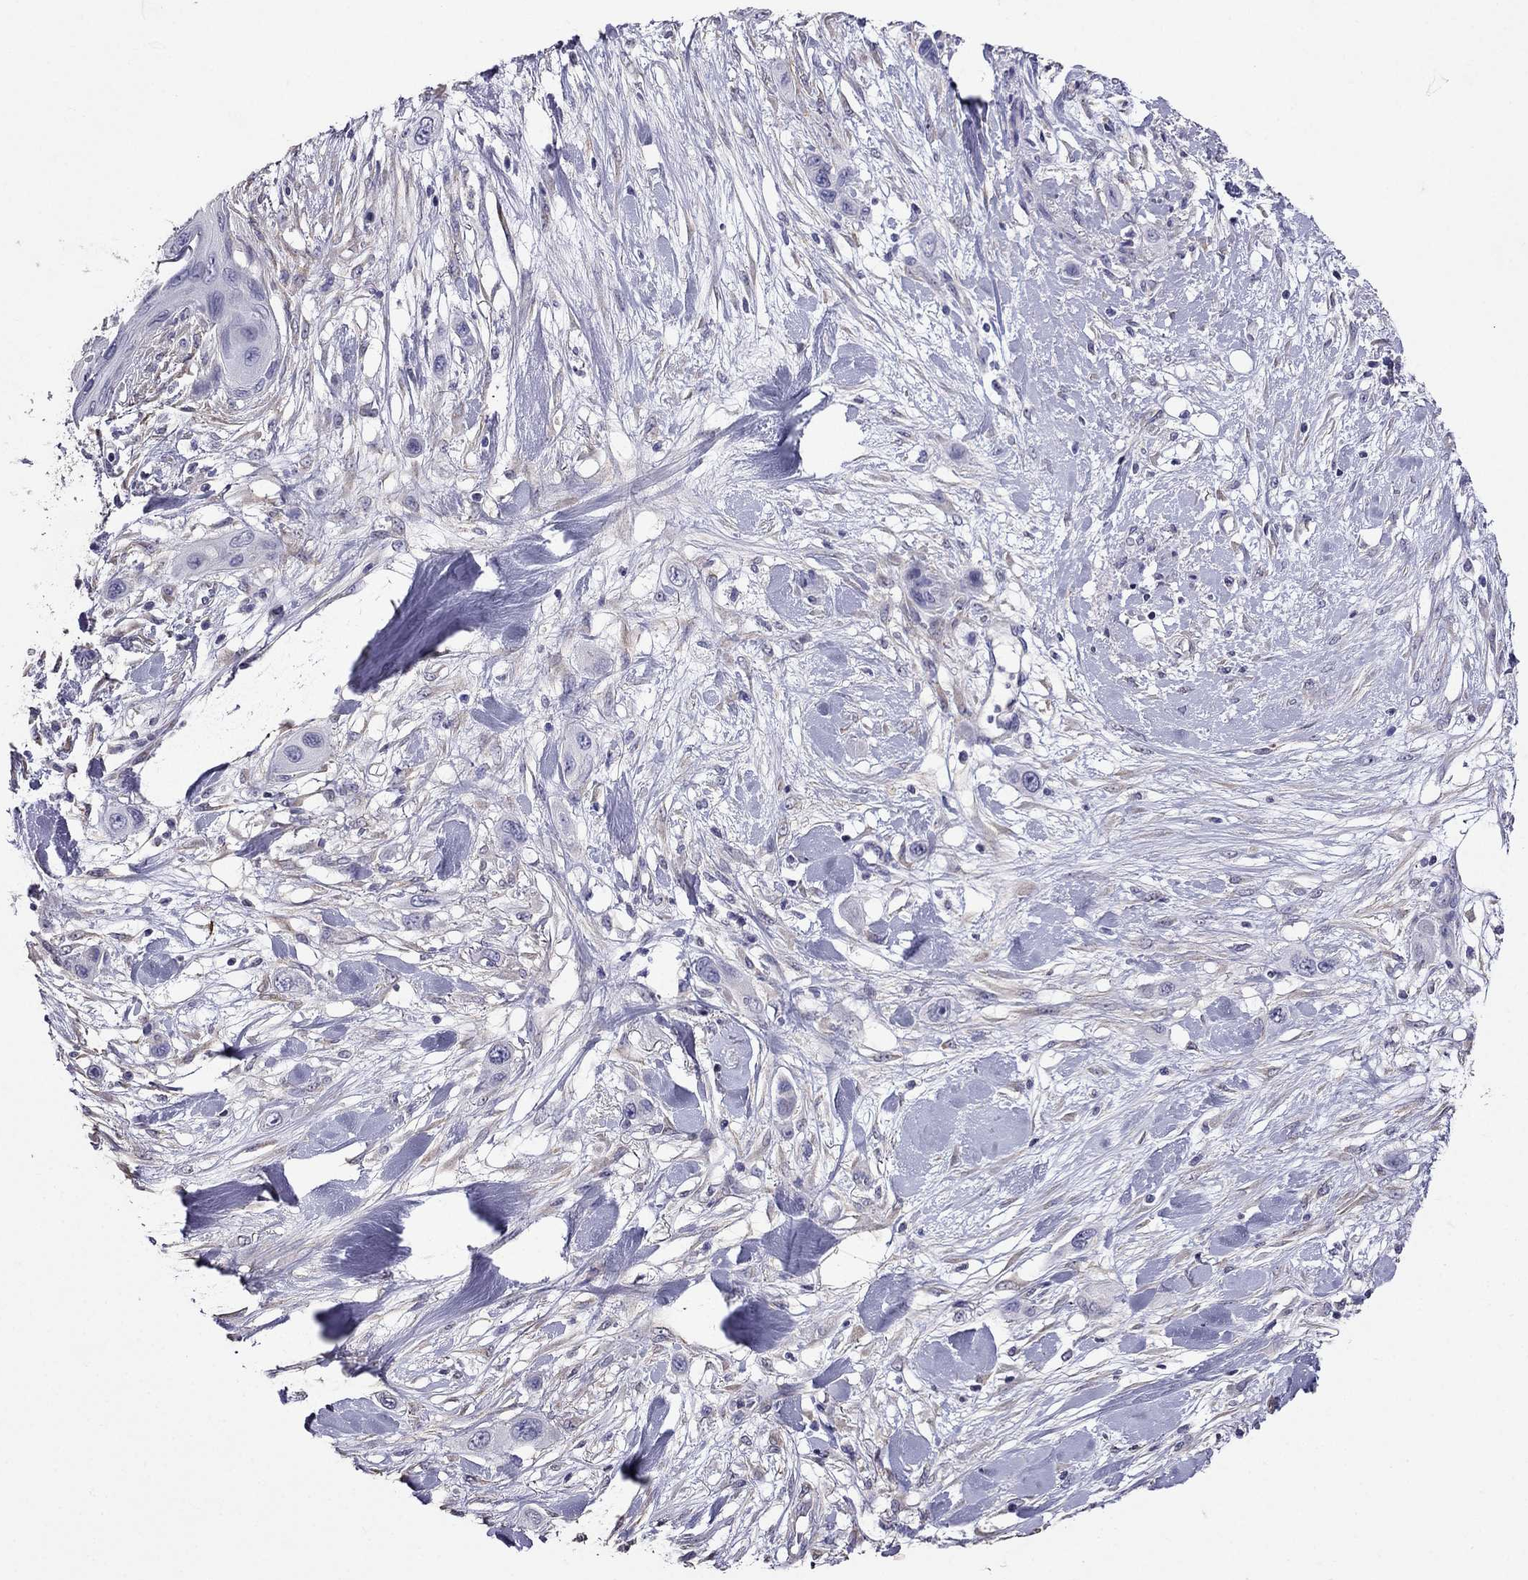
{"staining": {"intensity": "negative", "quantity": "none", "location": "none"}, "tissue": "skin cancer", "cell_type": "Tumor cells", "image_type": "cancer", "snomed": [{"axis": "morphology", "description": "Squamous cell carcinoma, NOS"}, {"axis": "topography", "description": "Skin"}], "caption": "Immunohistochemistry (IHC) of human squamous cell carcinoma (skin) reveals no staining in tumor cells. (DAB immunohistochemistry, high magnification).", "gene": "AK5", "patient": {"sex": "male", "age": 79}}